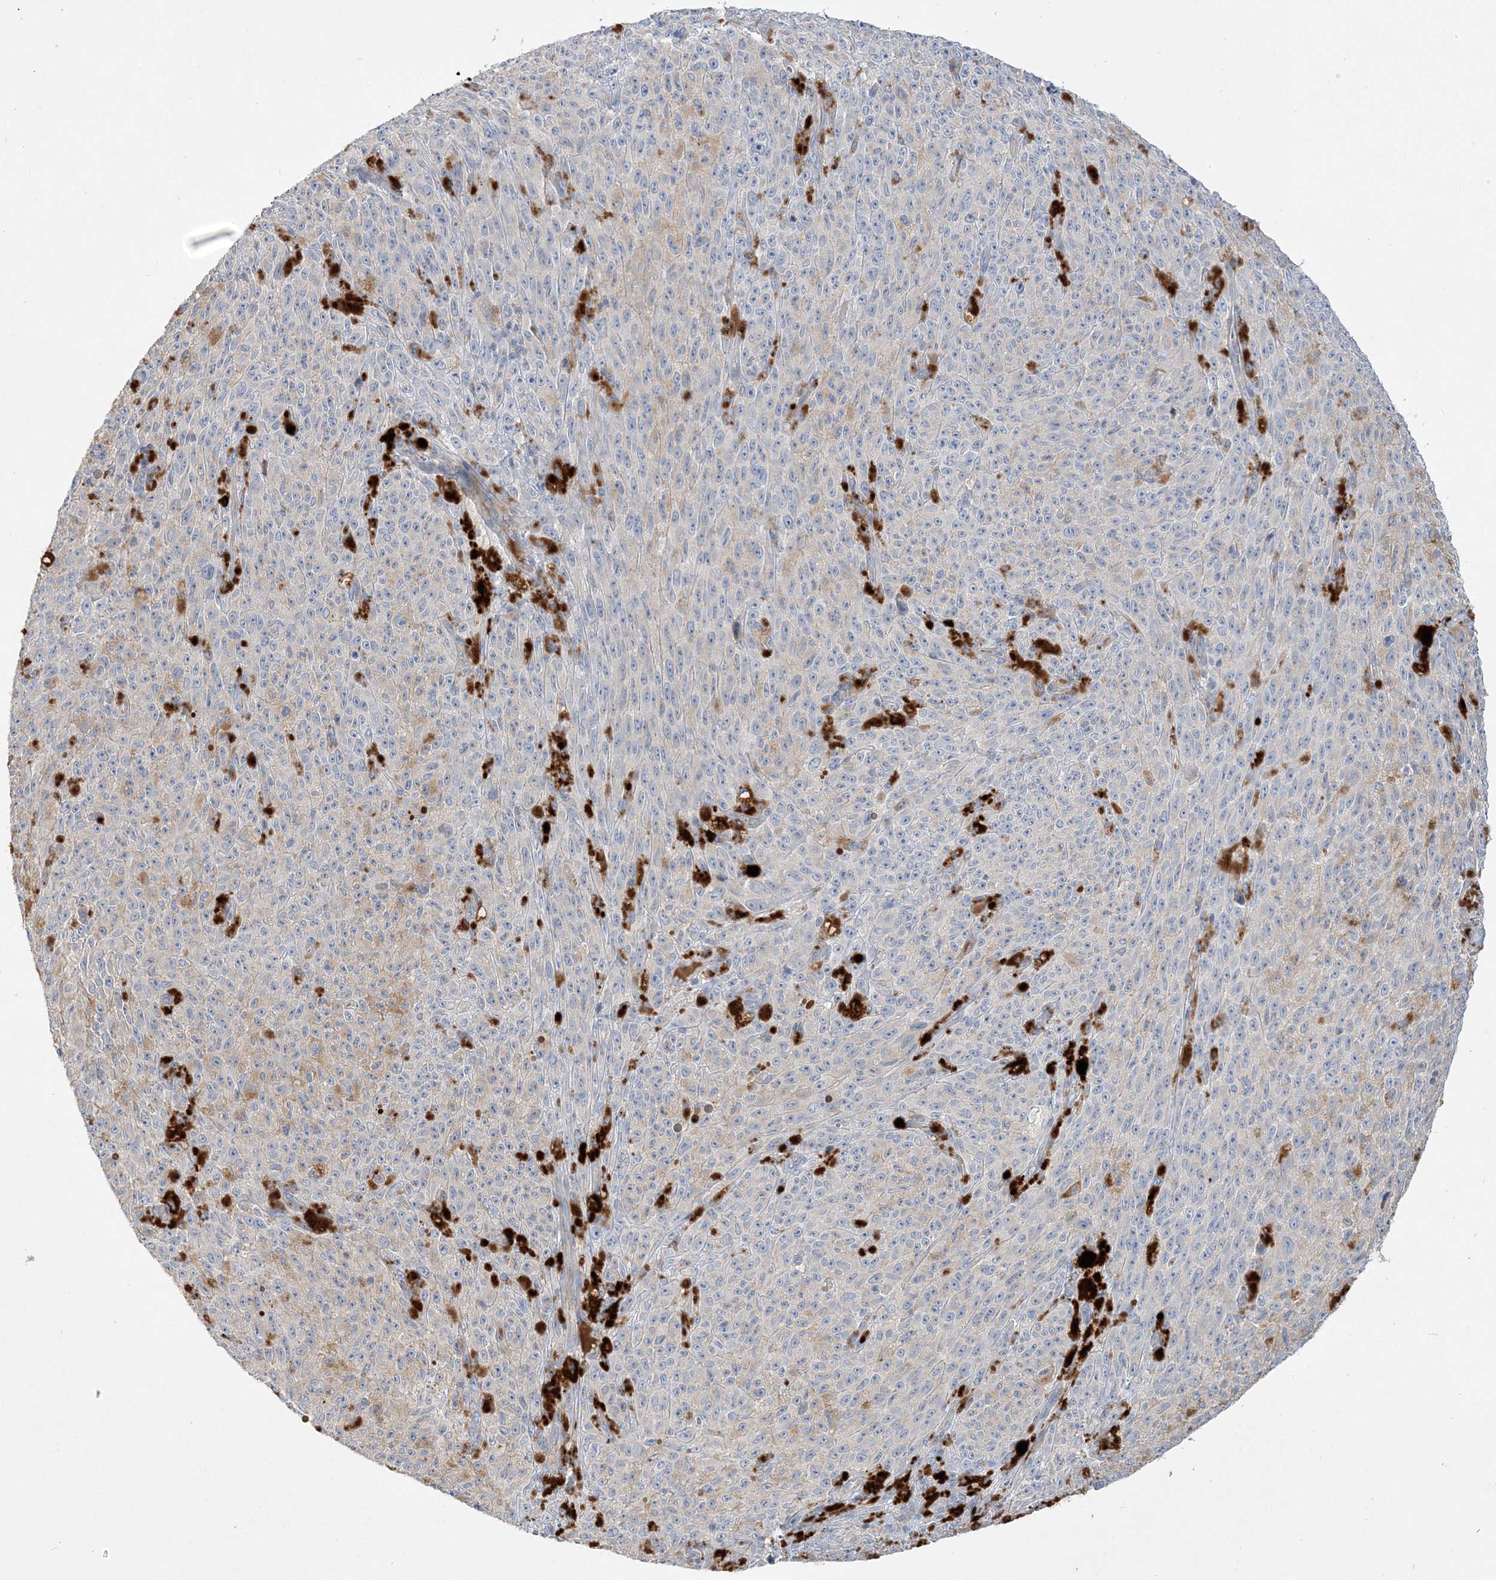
{"staining": {"intensity": "negative", "quantity": "none", "location": "none"}, "tissue": "melanoma", "cell_type": "Tumor cells", "image_type": "cancer", "snomed": [{"axis": "morphology", "description": "Malignant melanoma, NOS"}, {"axis": "topography", "description": "Skin"}], "caption": "High power microscopy histopathology image of an immunohistochemistry (IHC) histopathology image of melanoma, revealing no significant expression in tumor cells. (Brightfield microscopy of DAB (3,3'-diaminobenzidine) immunohistochemistry at high magnification).", "gene": "ADCK2", "patient": {"sex": "female", "age": 82}}